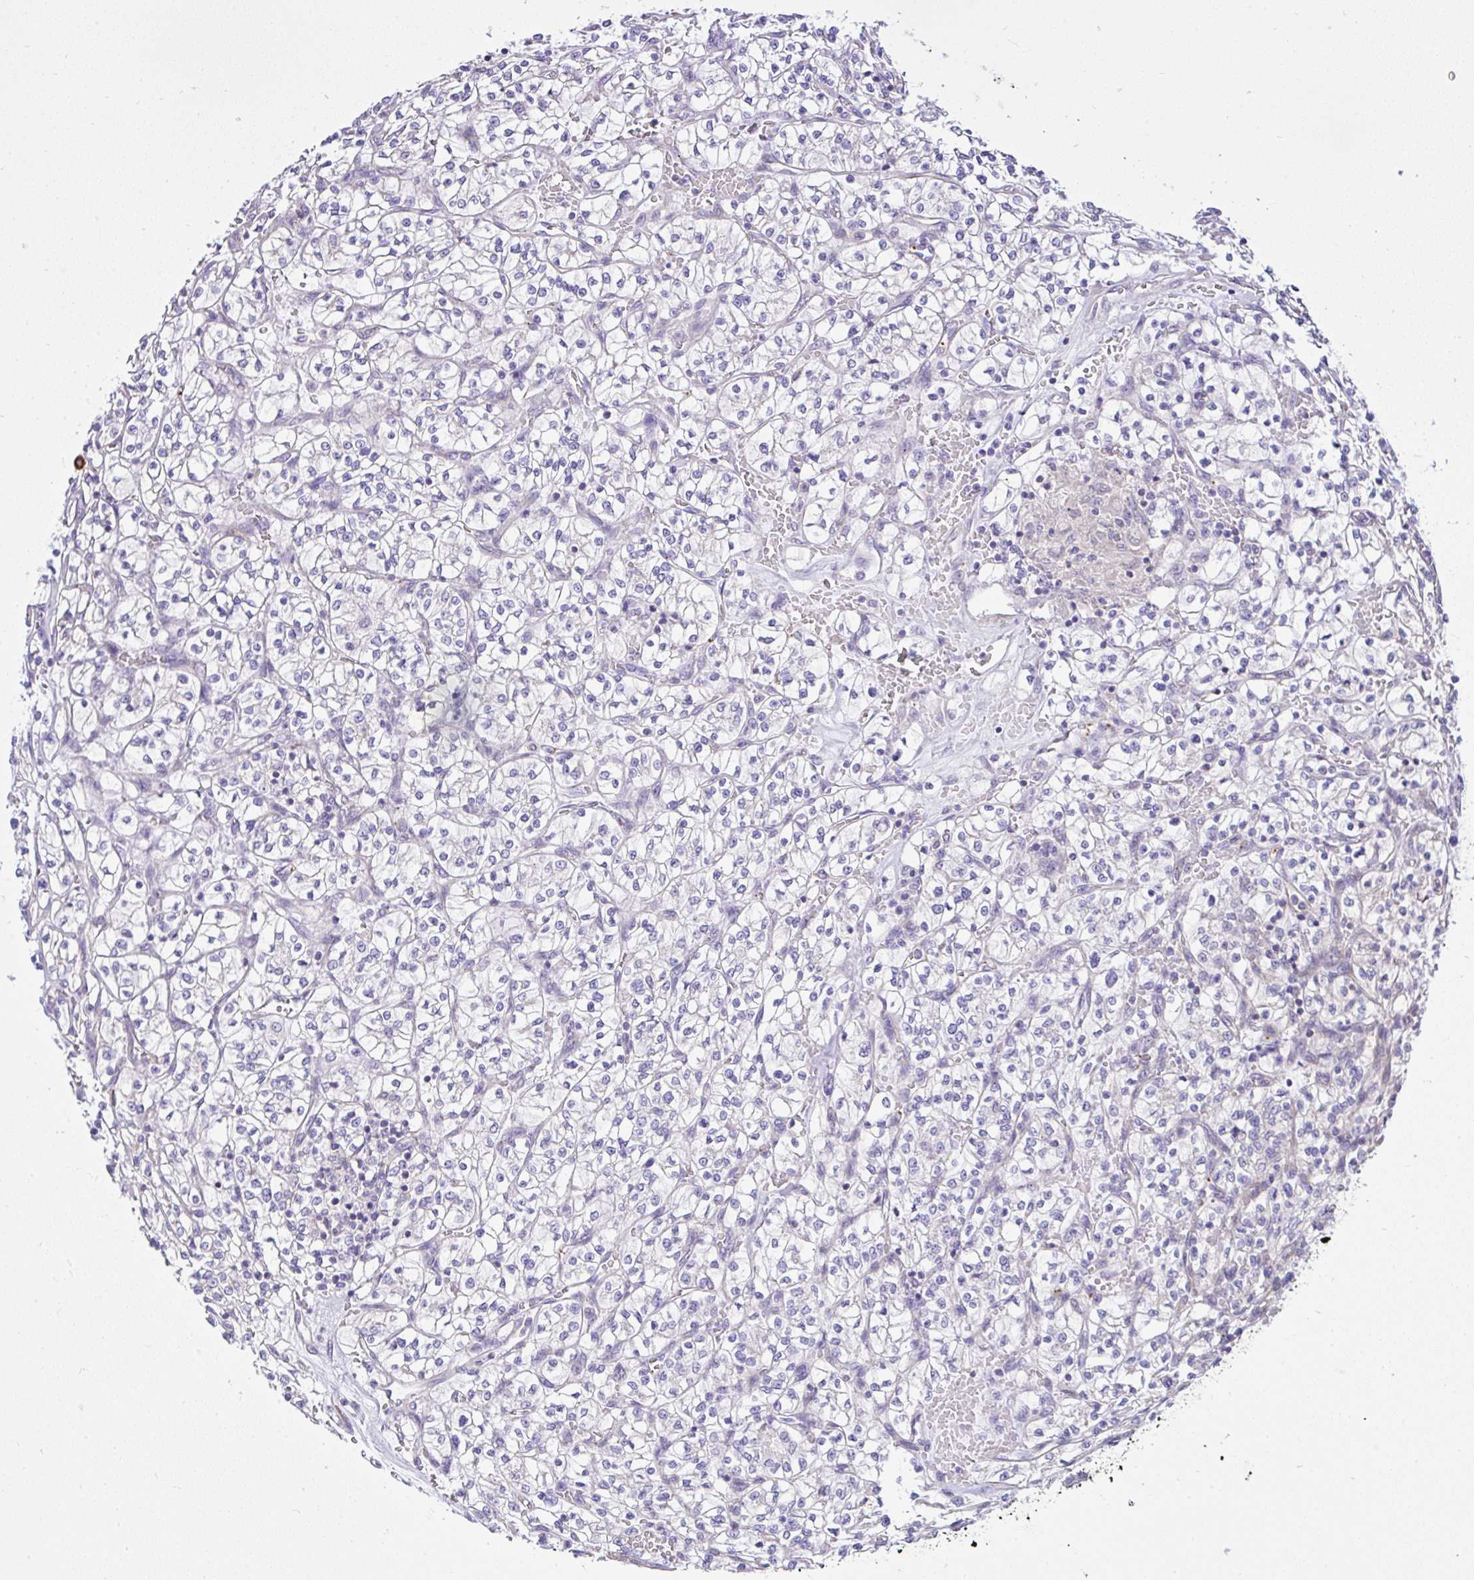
{"staining": {"intensity": "negative", "quantity": "none", "location": "none"}, "tissue": "renal cancer", "cell_type": "Tumor cells", "image_type": "cancer", "snomed": [{"axis": "morphology", "description": "Adenocarcinoma, NOS"}, {"axis": "topography", "description": "Kidney"}], "caption": "Tumor cells are negative for protein expression in human adenocarcinoma (renal).", "gene": "CCDC142", "patient": {"sex": "female", "age": 64}}